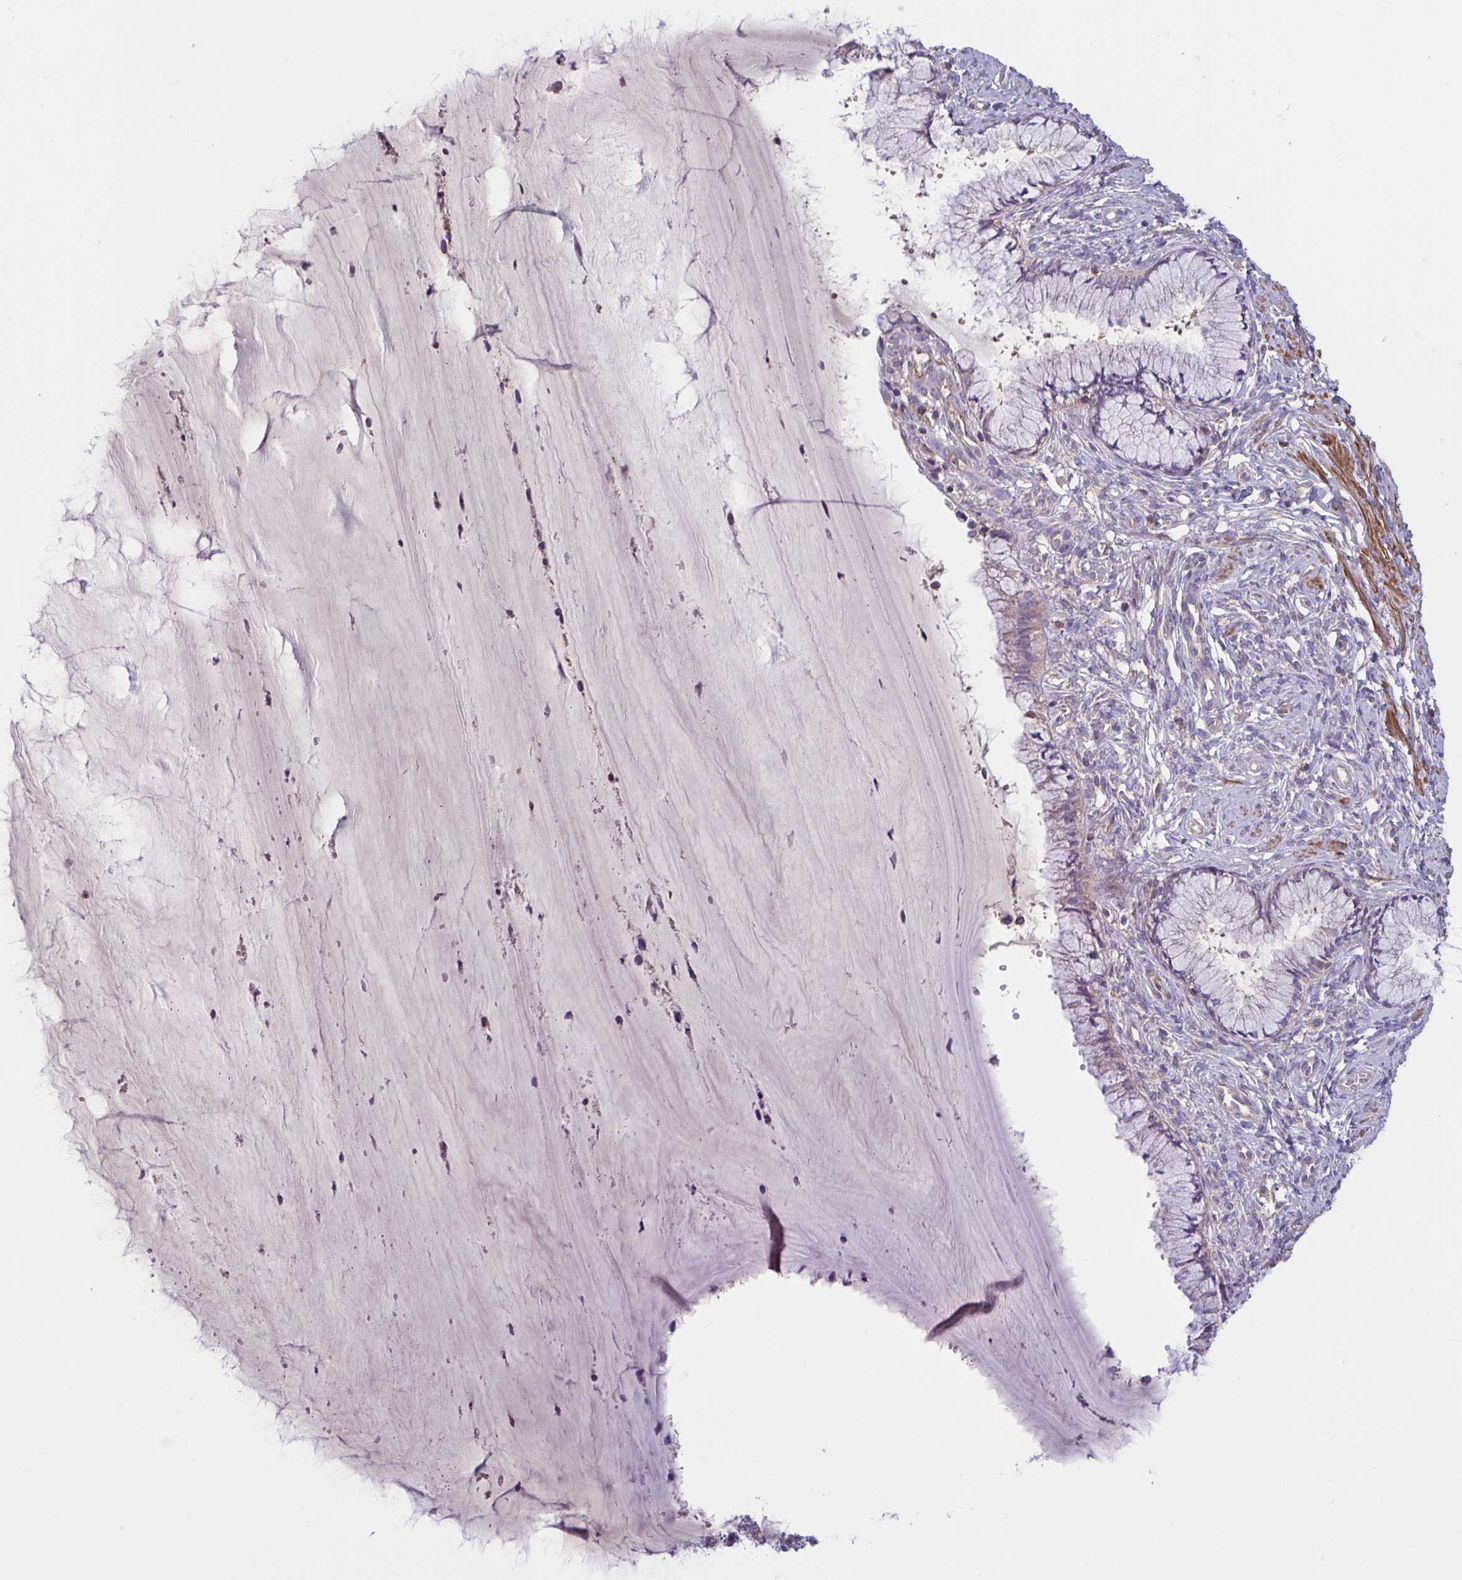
{"staining": {"intensity": "weak", "quantity": "<25%", "location": "cytoplasmic/membranous"}, "tissue": "cervix", "cell_type": "Glandular cells", "image_type": "normal", "snomed": [{"axis": "morphology", "description": "Normal tissue, NOS"}, {"axis": "topography", "description": "Cervix"}], "caption": "High power microscopy micrograph of an immunohistochemistry (IHC) histopathology image of benign cervix, revealing no significant staining in glandular cells.", "gene": "WNT9B", "patient": {"sex": "female", "age": 37}}